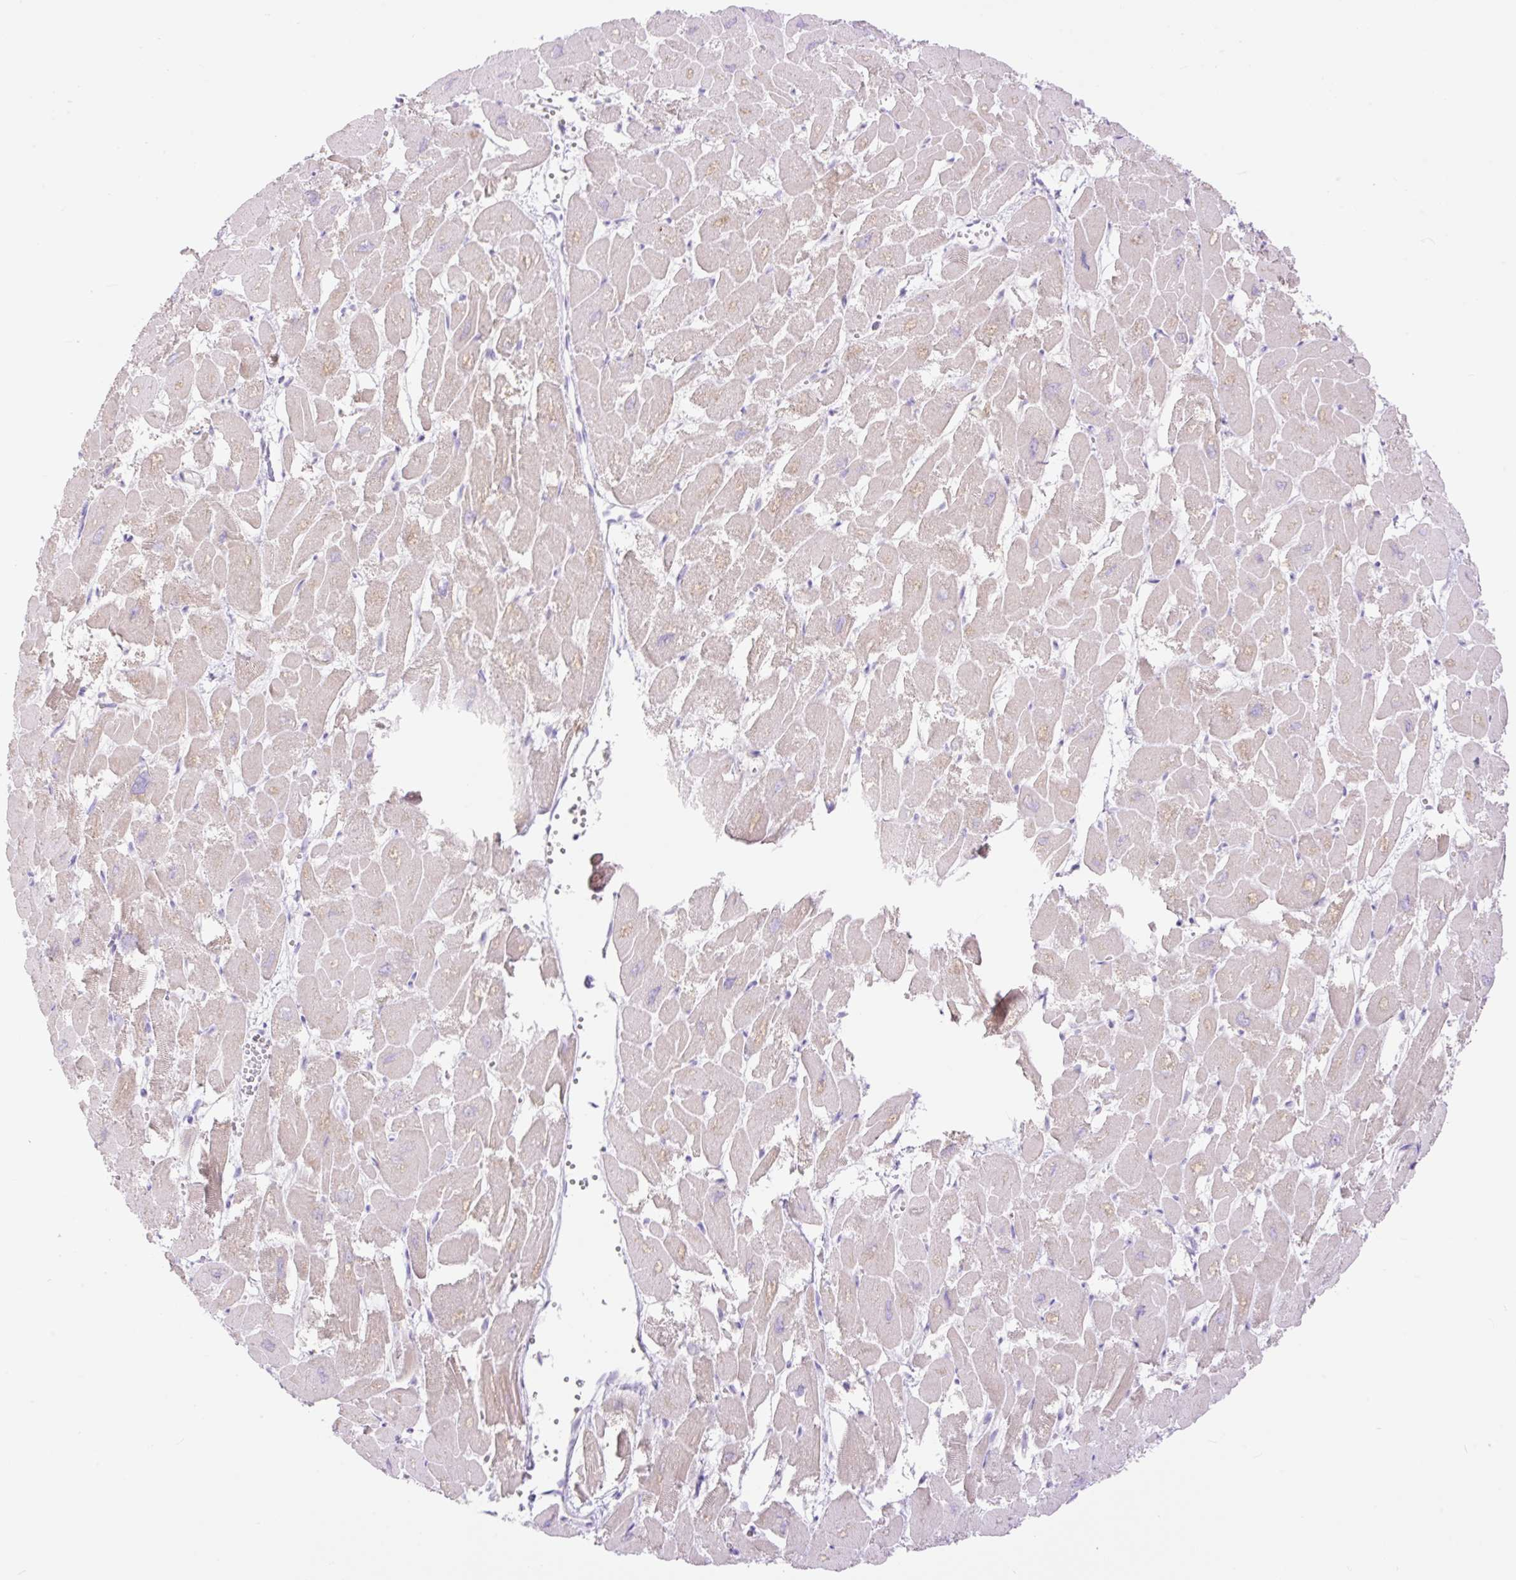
{"staining": {"intensity": "moderate", "quantity": "25%-75%", "location": "cytoplasmic/membranous"}, "tissue": "heart muscle", "cell_type": "Cardiomyocytes", "image_type": "normal", "snomed": [{"axis": "morphology", "description": "Normal tissue, NOS"}, {"axis": "topography", "description": "Heart"}], "caption": "This is a histology image of immunohistochemistry staining of benign heart muscle, which shows moderate staining in the cytoplasmic/membranous of cardiomyocytes.", "gene": "VPS25", "patient": {"sex": "male", "age": 54}}